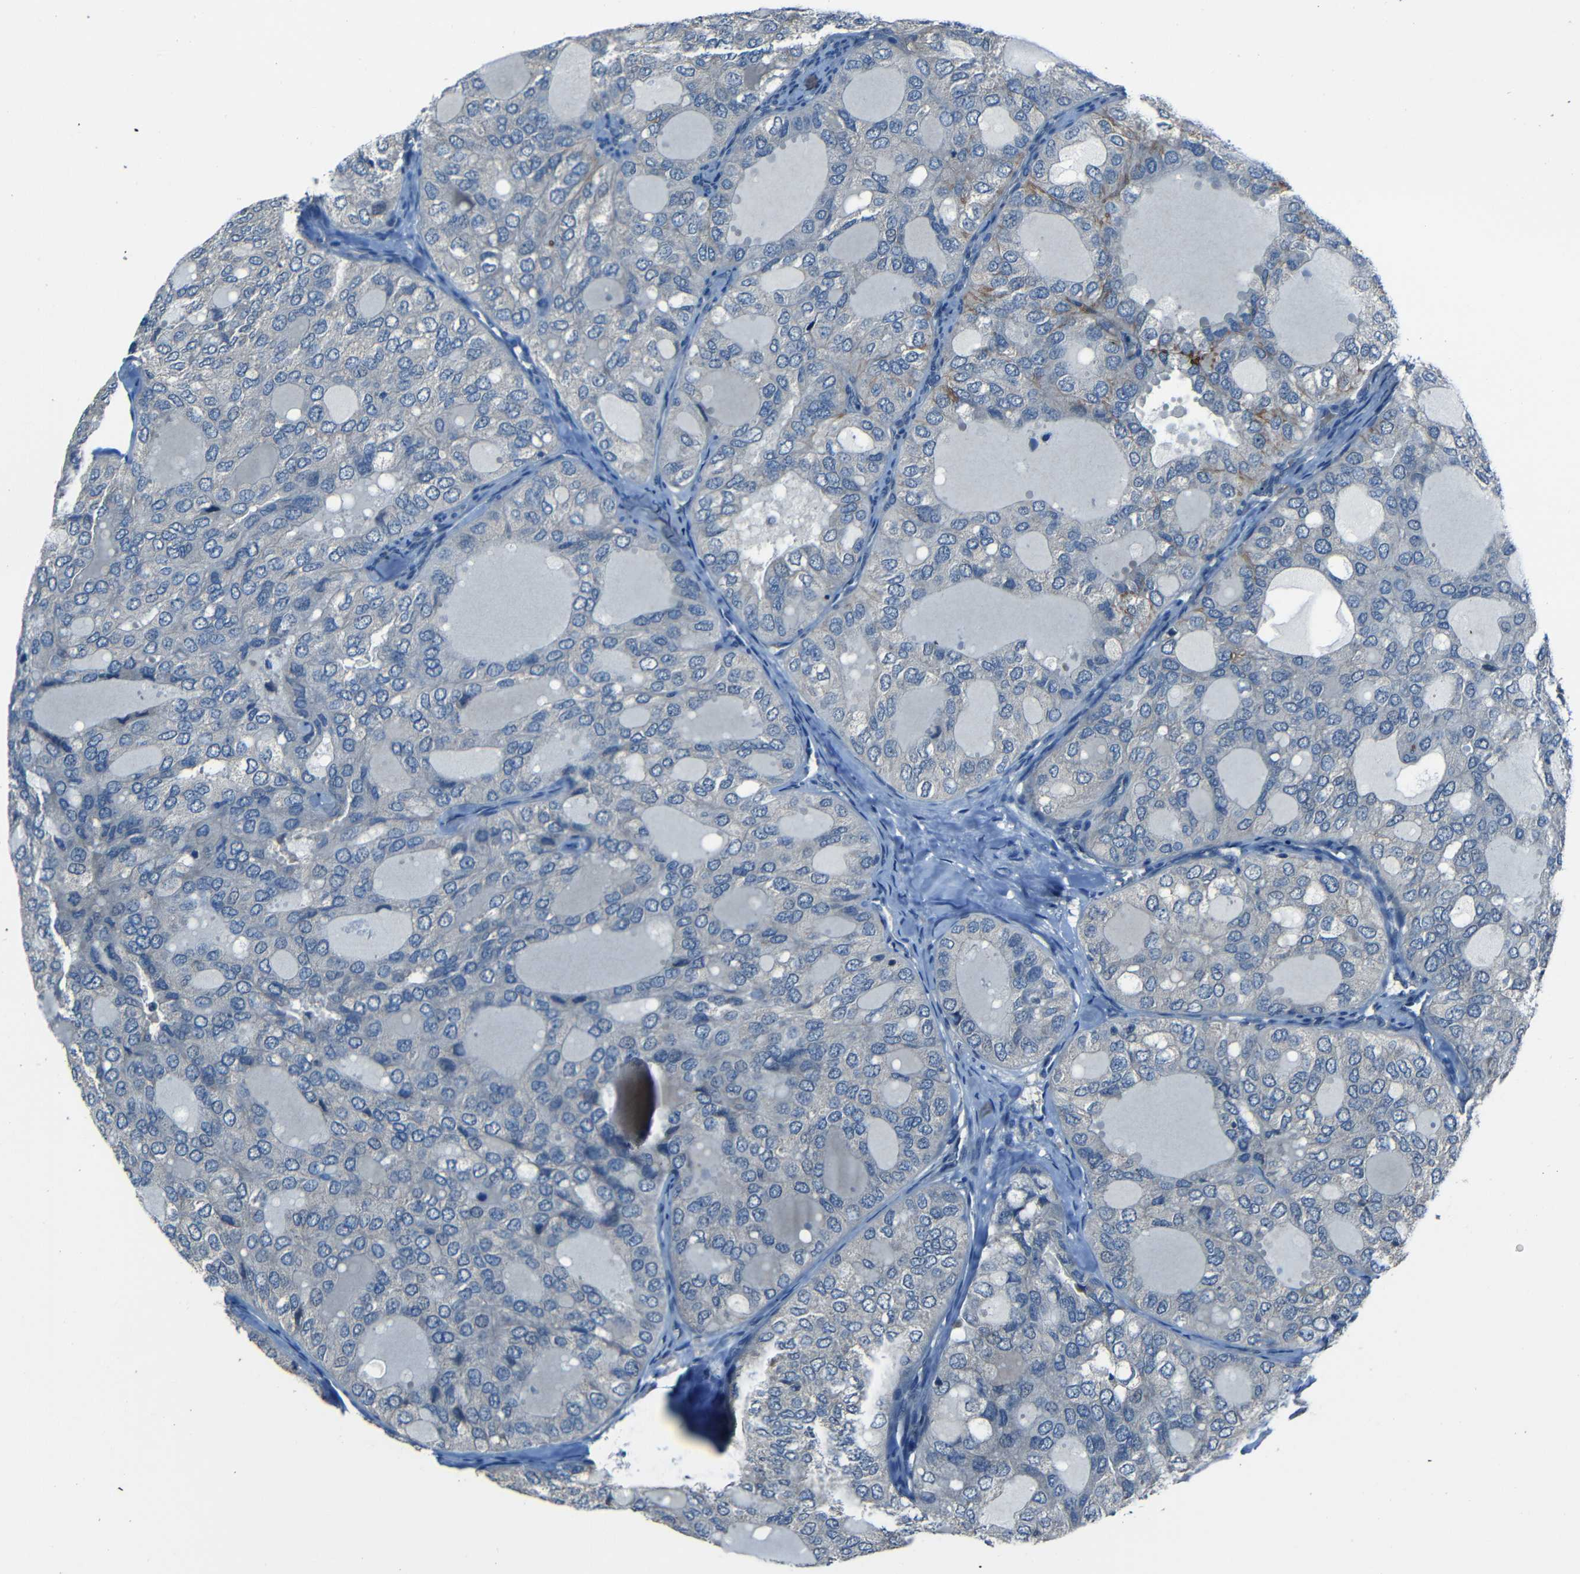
{"staining": {"intensity": "negative", "quantity": "none", "location": "none"}, "tissue": "thyroid cancer", "cell_type": "Tumor cells", "image_type": "cancer", "snomed": [{"axis": "morphology", "description": "Follicular adenoma carcinoma, NOS"}, {"axis": "topography", "description": "Thyroid gland"}], "caption": "Tumor cells are negative for protein expression in human thyroid cancer.", "gene": "SLA", "patient": {"sex": "male", "age": 75}}